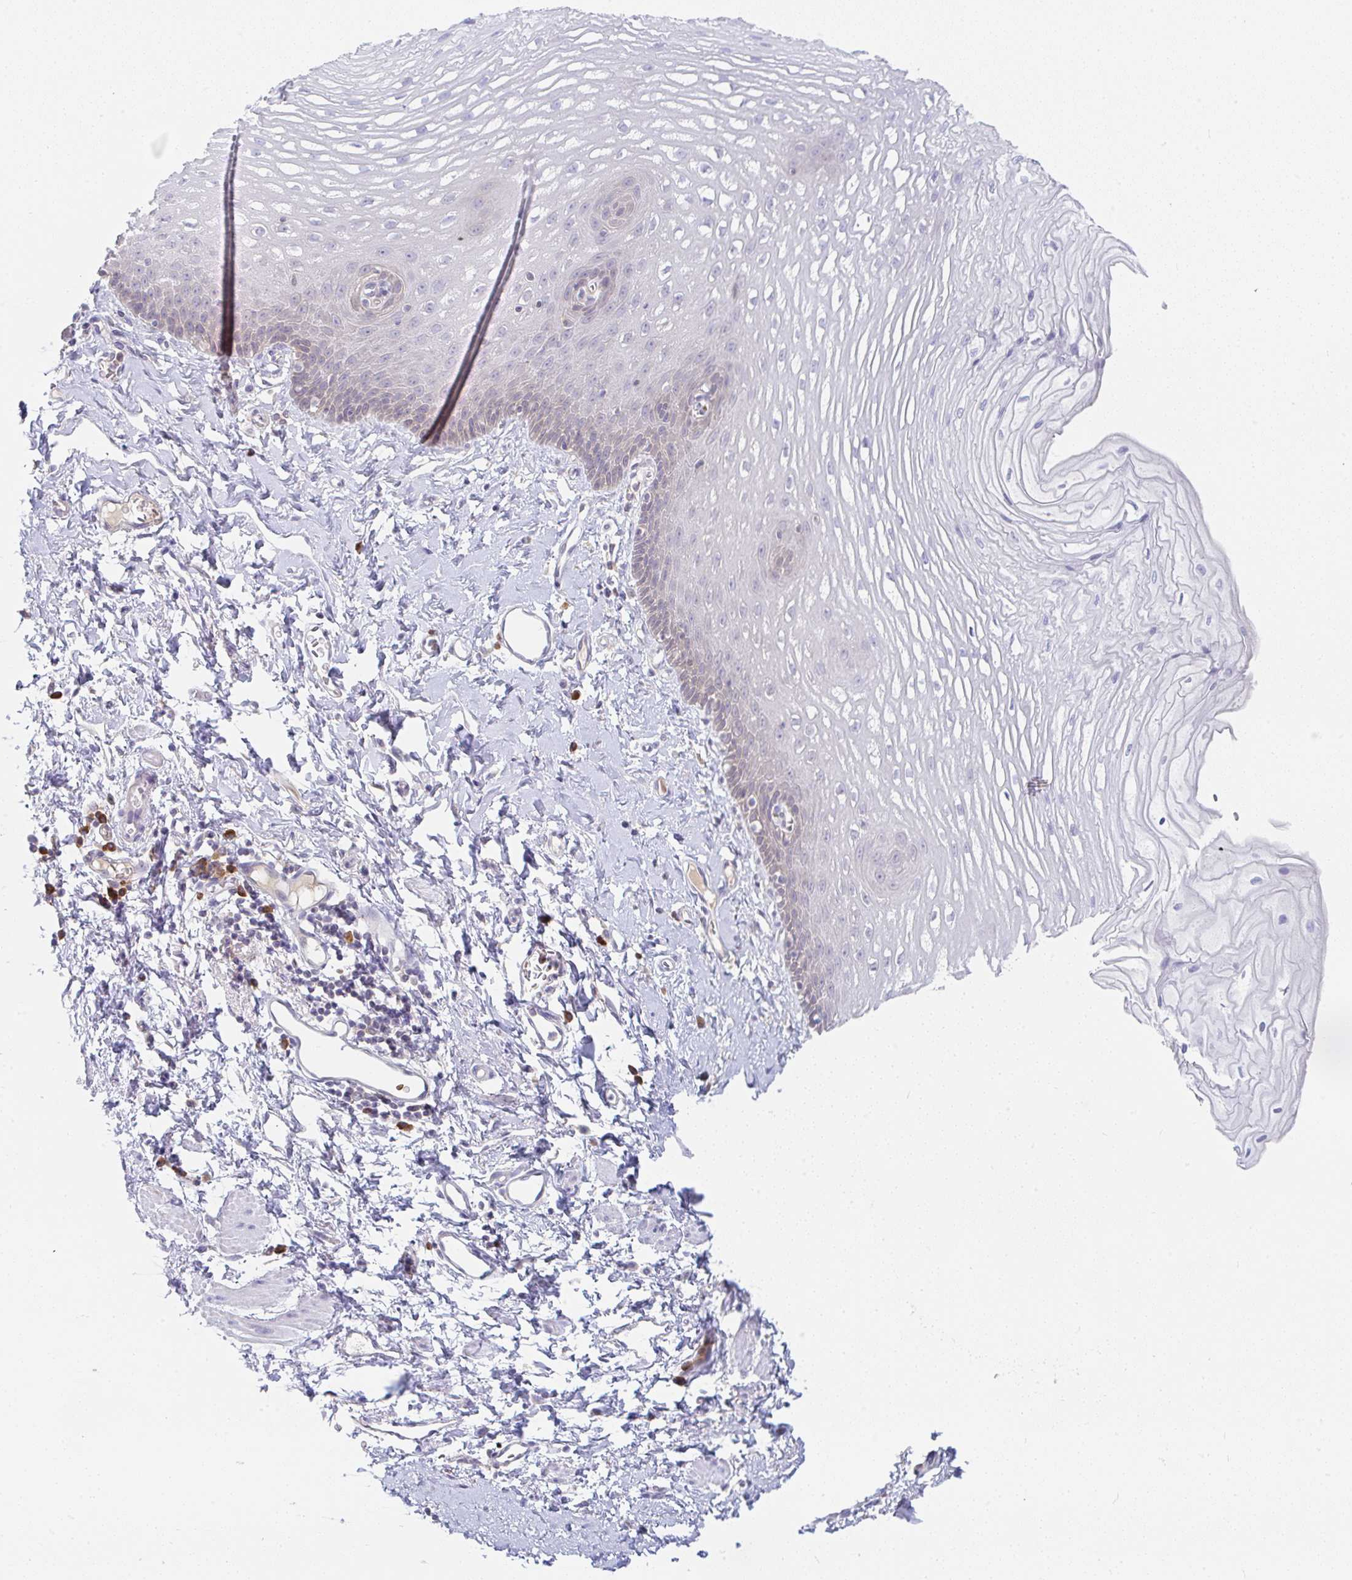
{"staining": {"intensity": "weak", "quantity": "25%-75%", "location": "cytoplasmic/membranous"}, "tissue": "esophagus", "cell_type": "Squamous epithelial cells", "image_type": "normal", "snomed": [{"axis": "morphology", "description": "Normal tissue, NOS"}, {"axis": "topography", "description": "Esophagus"}], "caption": "Human esophagus stained for a protein (brown) displays weak cytoplasmic/membranous positive expression in approximately 25%-75% of squamous epithelial cells.", "gene": "DERL2", "patient": {"sex": "male", "age": 70}}